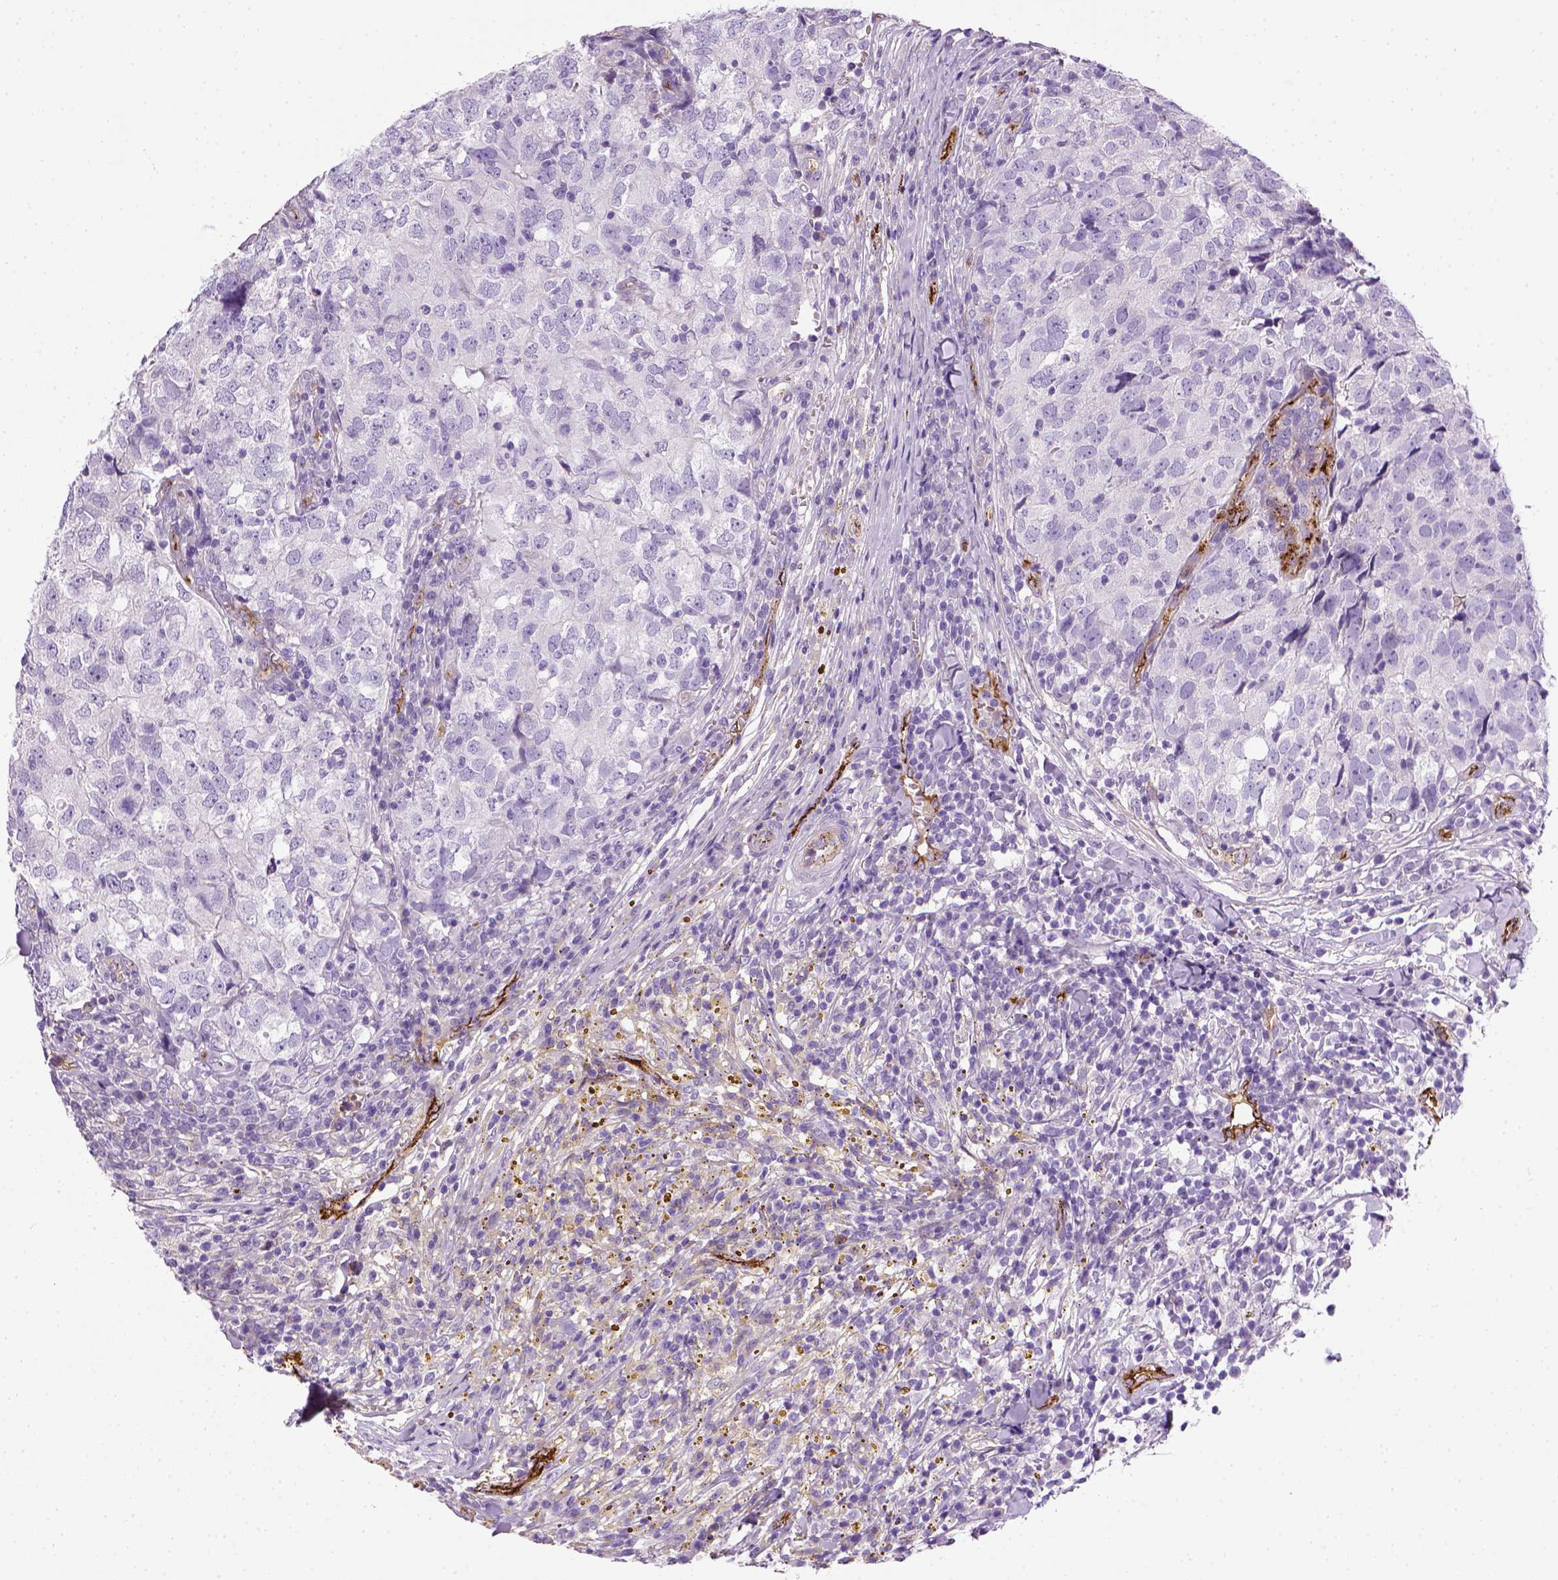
{"staining": {"intensity": "negative", "quantity": "none", "location": "none"}, "tissue": "breast cancer", "cell_type": "Tumor cells", "image_type": "cancer", "snomed": [{"axis": "morphology", "description": "Duct carcinoma"}, {"axis": "topography", "description": "Breast"}], "caption": "Breast cancer was stained to show a protein in brown. There is no significant positivity in tumor cells.", "gene": "VWF", "patient": {"sex": "female", "age": 30}}